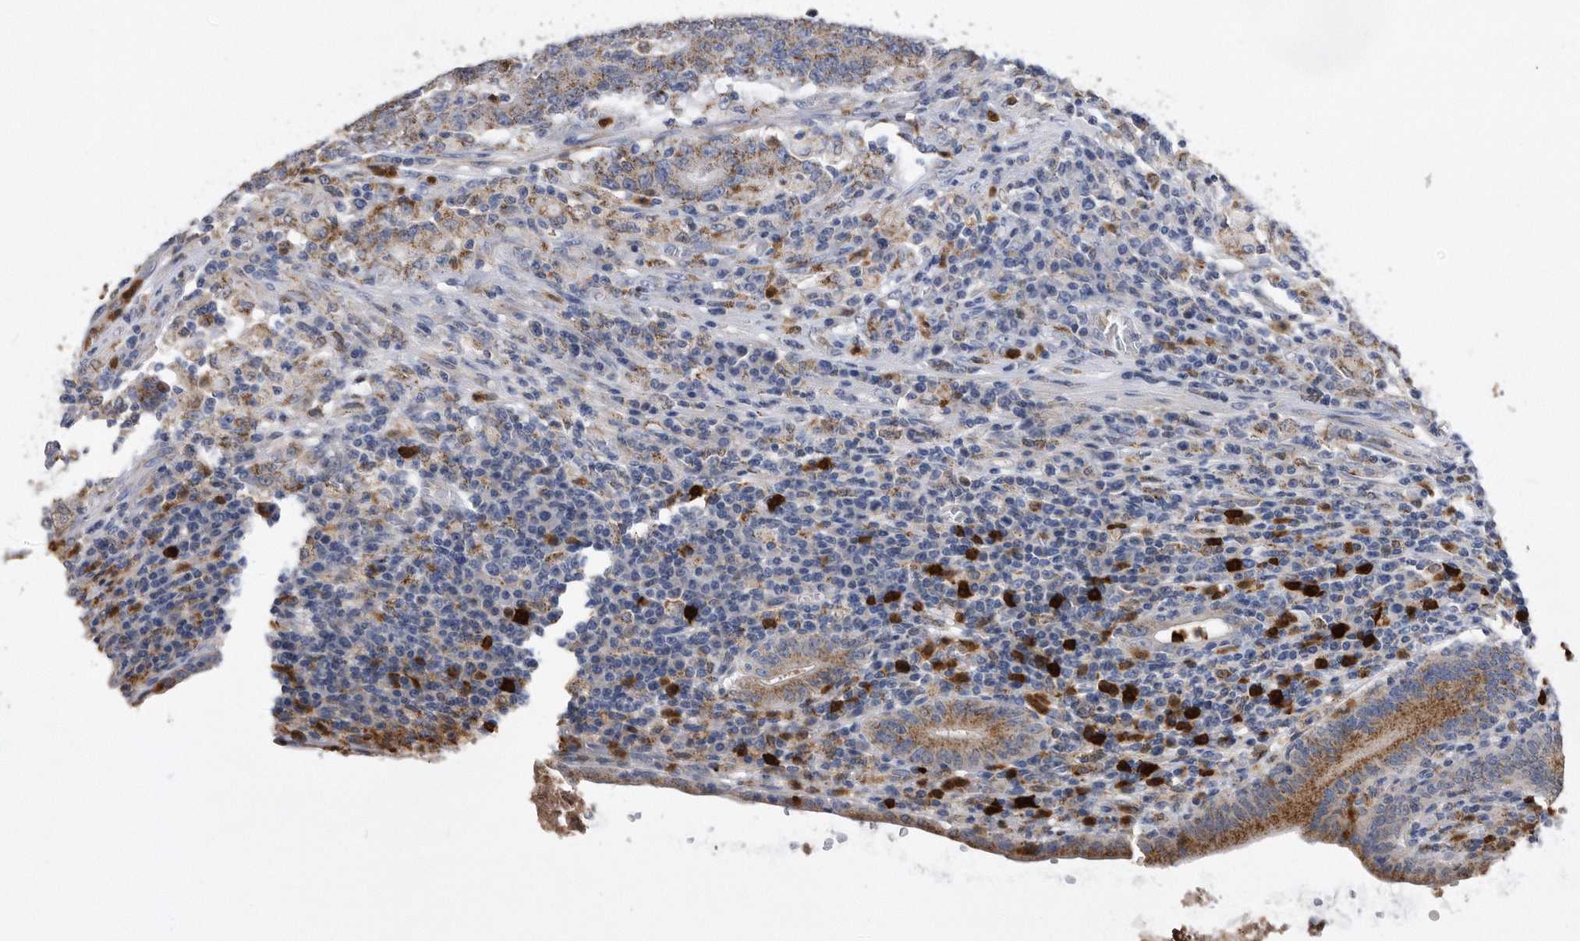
{"staining": {"intensity": "moderate", "quantity": ">75%", "location": "cytoplasmic/membranous"}, "tissue": "colorectal cancer", "cell_type": "Tumor cells", "image_type": "cancer", "snomed": [{"axis": "morphology", "description": "Normal tissue, NOS"}, {"axis": "morphology", "description": "Adenocarcinoma, NOS"}, {"axis": "topography", "description": "Colon"}], "caption": "Immunohistochemical staining of adenocarcinoma (colorectal) reveals medium levels of moderate cytoplasmic/membranous staining in about >75% of tumor cells.", "gene": "CRISPLD2", "patient": {"sex": "female", "age": 75}}